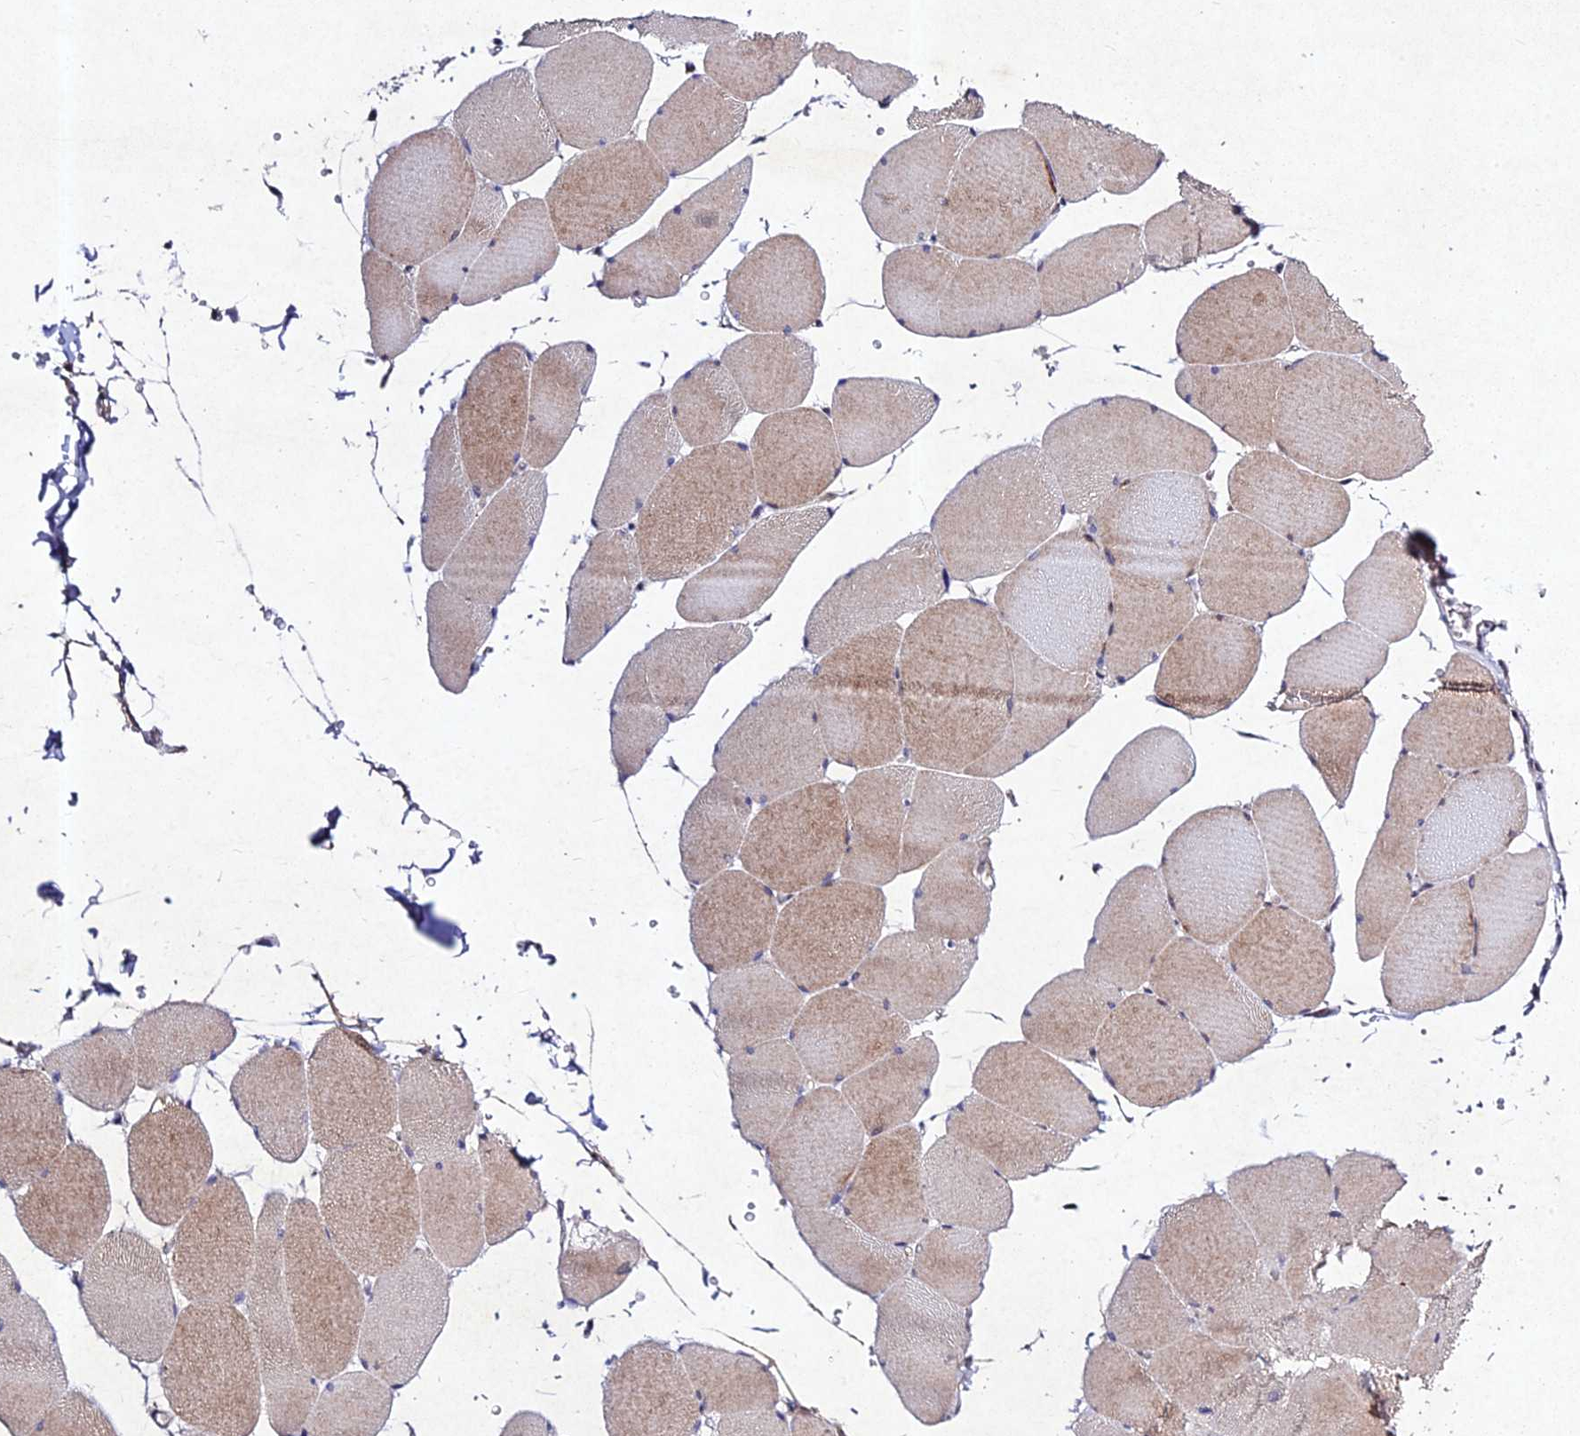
{"staining": {"intensity": "moderate", "quantity": "25%-75%", "location": "cytoplasmic/membranous"}, "tissue": "skeletal muscle", "cell_type": "Myocytes", "image_type": "normal", "snomed": [{"axis": "morphology", "description": "Normal tissue, NOS"}, {"axis": "topography", "description": "Skeletal muscle"}, {"axis": "topography", "description": "Head-Neck"}], "caption": "This histopathology image displays immunohistochemistry staining of benign skeletal muscle, with medium moderate cytoplasmic/membranous positivity in about 25%-75% of myocytes.", "gene": "RAVER1", "patient": {"sex": "male", "age": 66}}